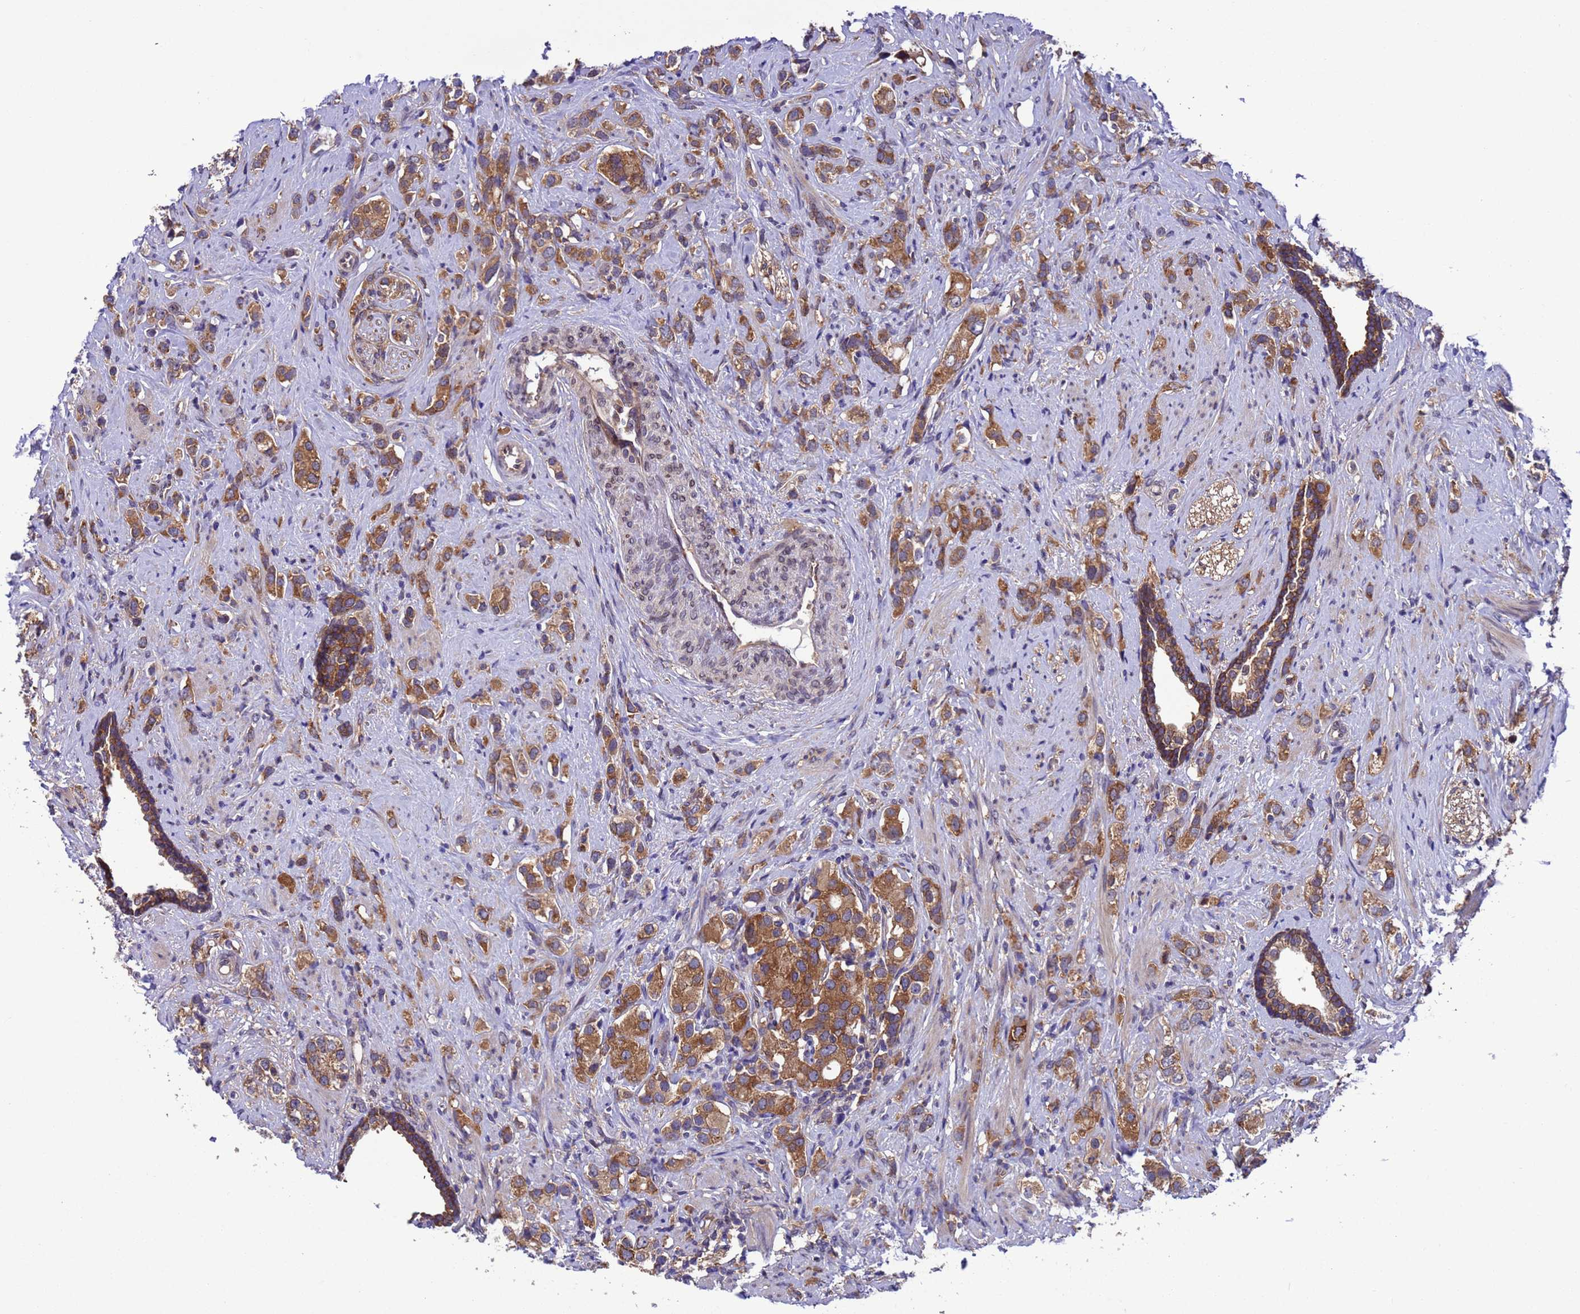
{"staining": {"intensity": "moderate", "quantity": ">75%", "location": "cytoplasmic/membranous"}, "tissue": "prostate cancer", "cell_type": "Tumor cells", "image_type": "cancer", "snomed": [{"axis": "morphology", "description": "Adenocarcinoma, High grade"}, {"axis": "topography", "description": "Prostate"}], "caption": "Adenocarcinoma (high-grade) (prostate) was stained to show a protein in brown. There is medium levels of moderate cytoplasmic/membranous positivity in about >75% of tumor cells.", "gene": "ARHGAP12", "patient": {"sex": "male", "age": 63}}